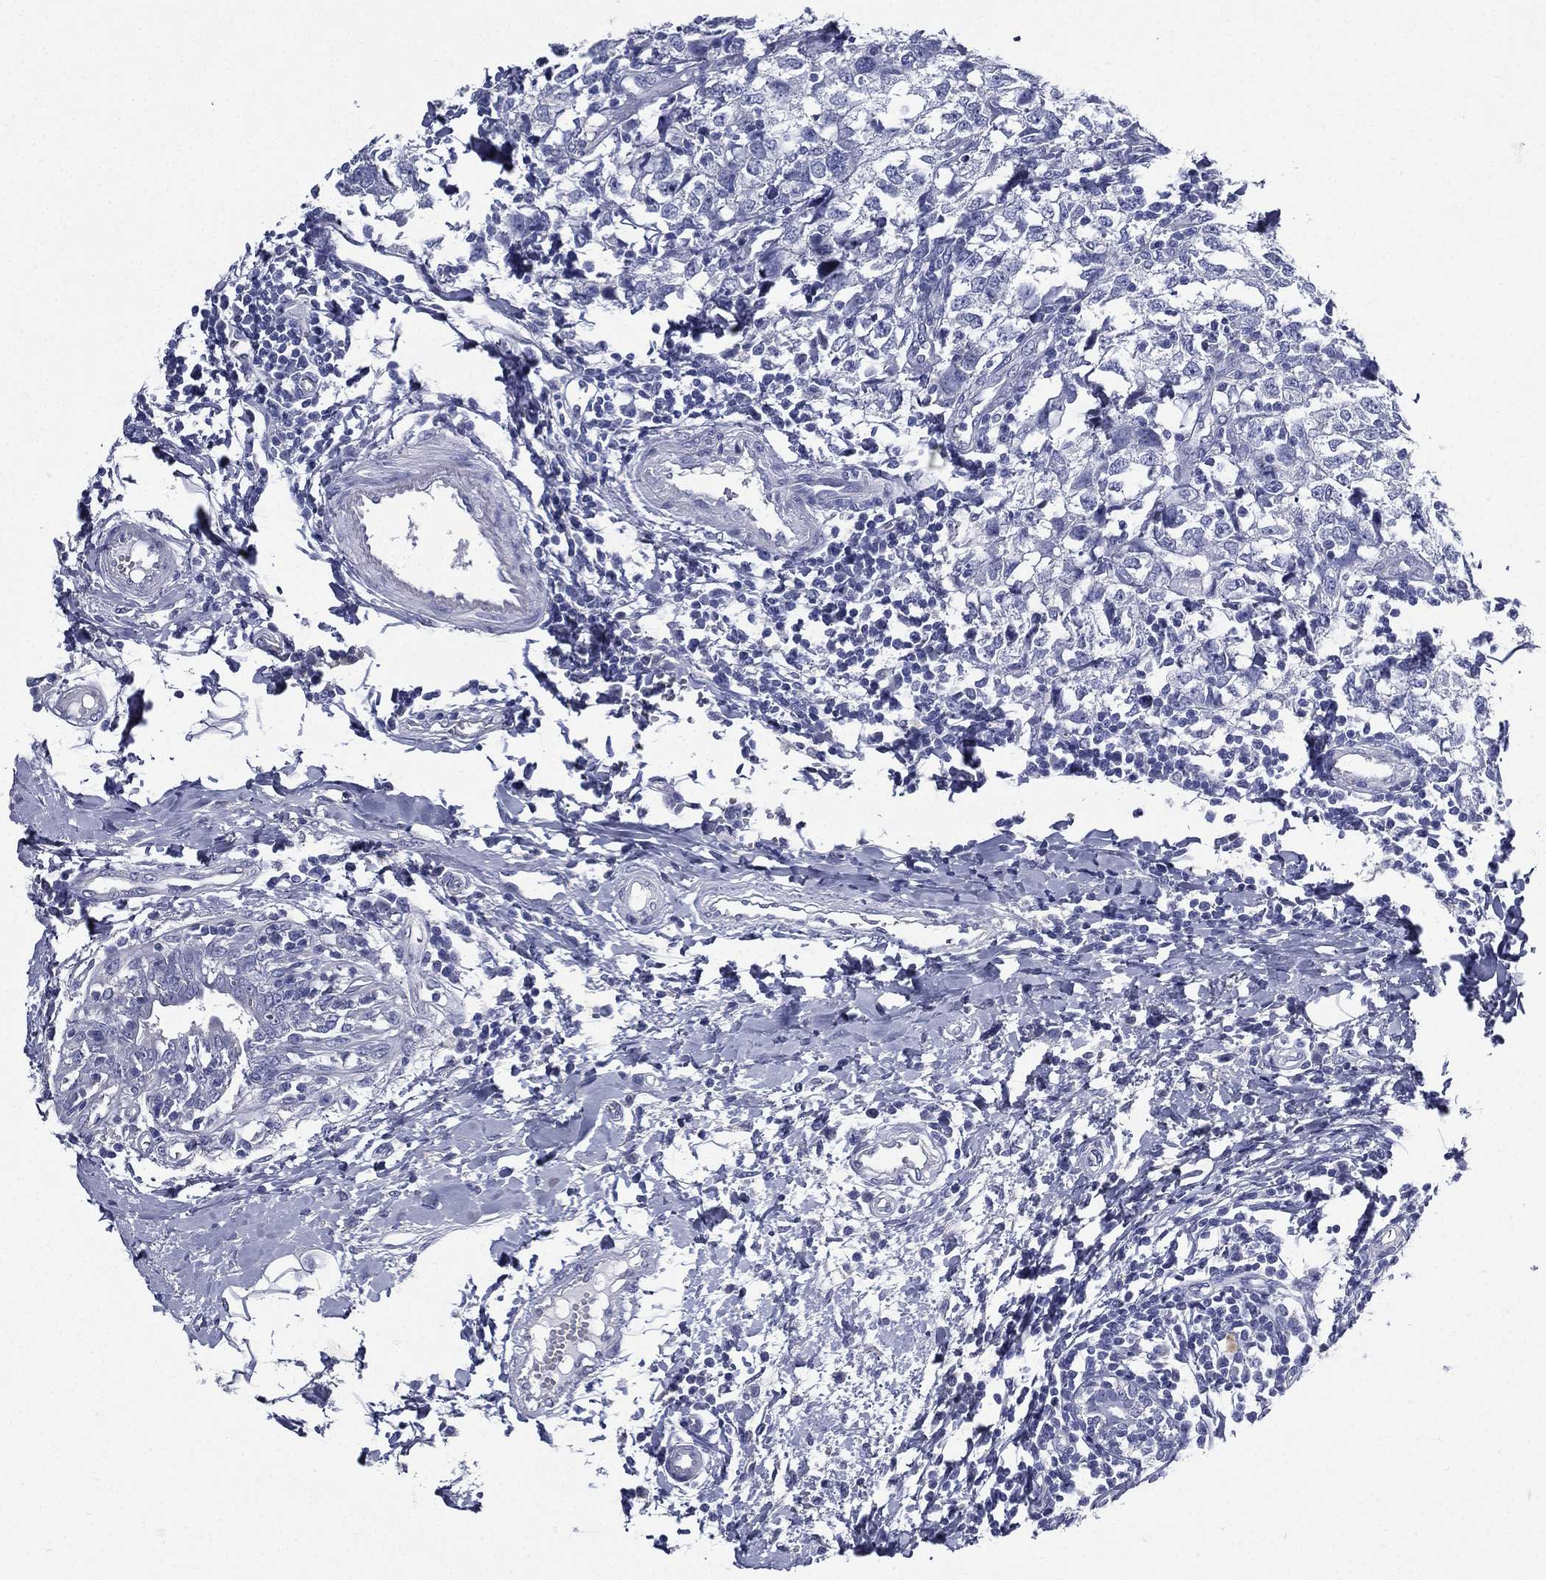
{"staining": {"intensity": "negative", "quantity": "none", "location": "none"}, "tissue": "breast cancer", "cell_type": "Tumor cells", "image_type": "cancer", "snomed": [{"axis": "morphology", "description": "Duct carcinoma"}, {"axis": "topography", "description": "Breast"}], "caption": "Intraductal carcinoma (breast) stained for a protein using immunohistochemistry exhibits no expression tumor cells.", "gene": "DPYS", "patient": {"sex": "female", "age": 30}}